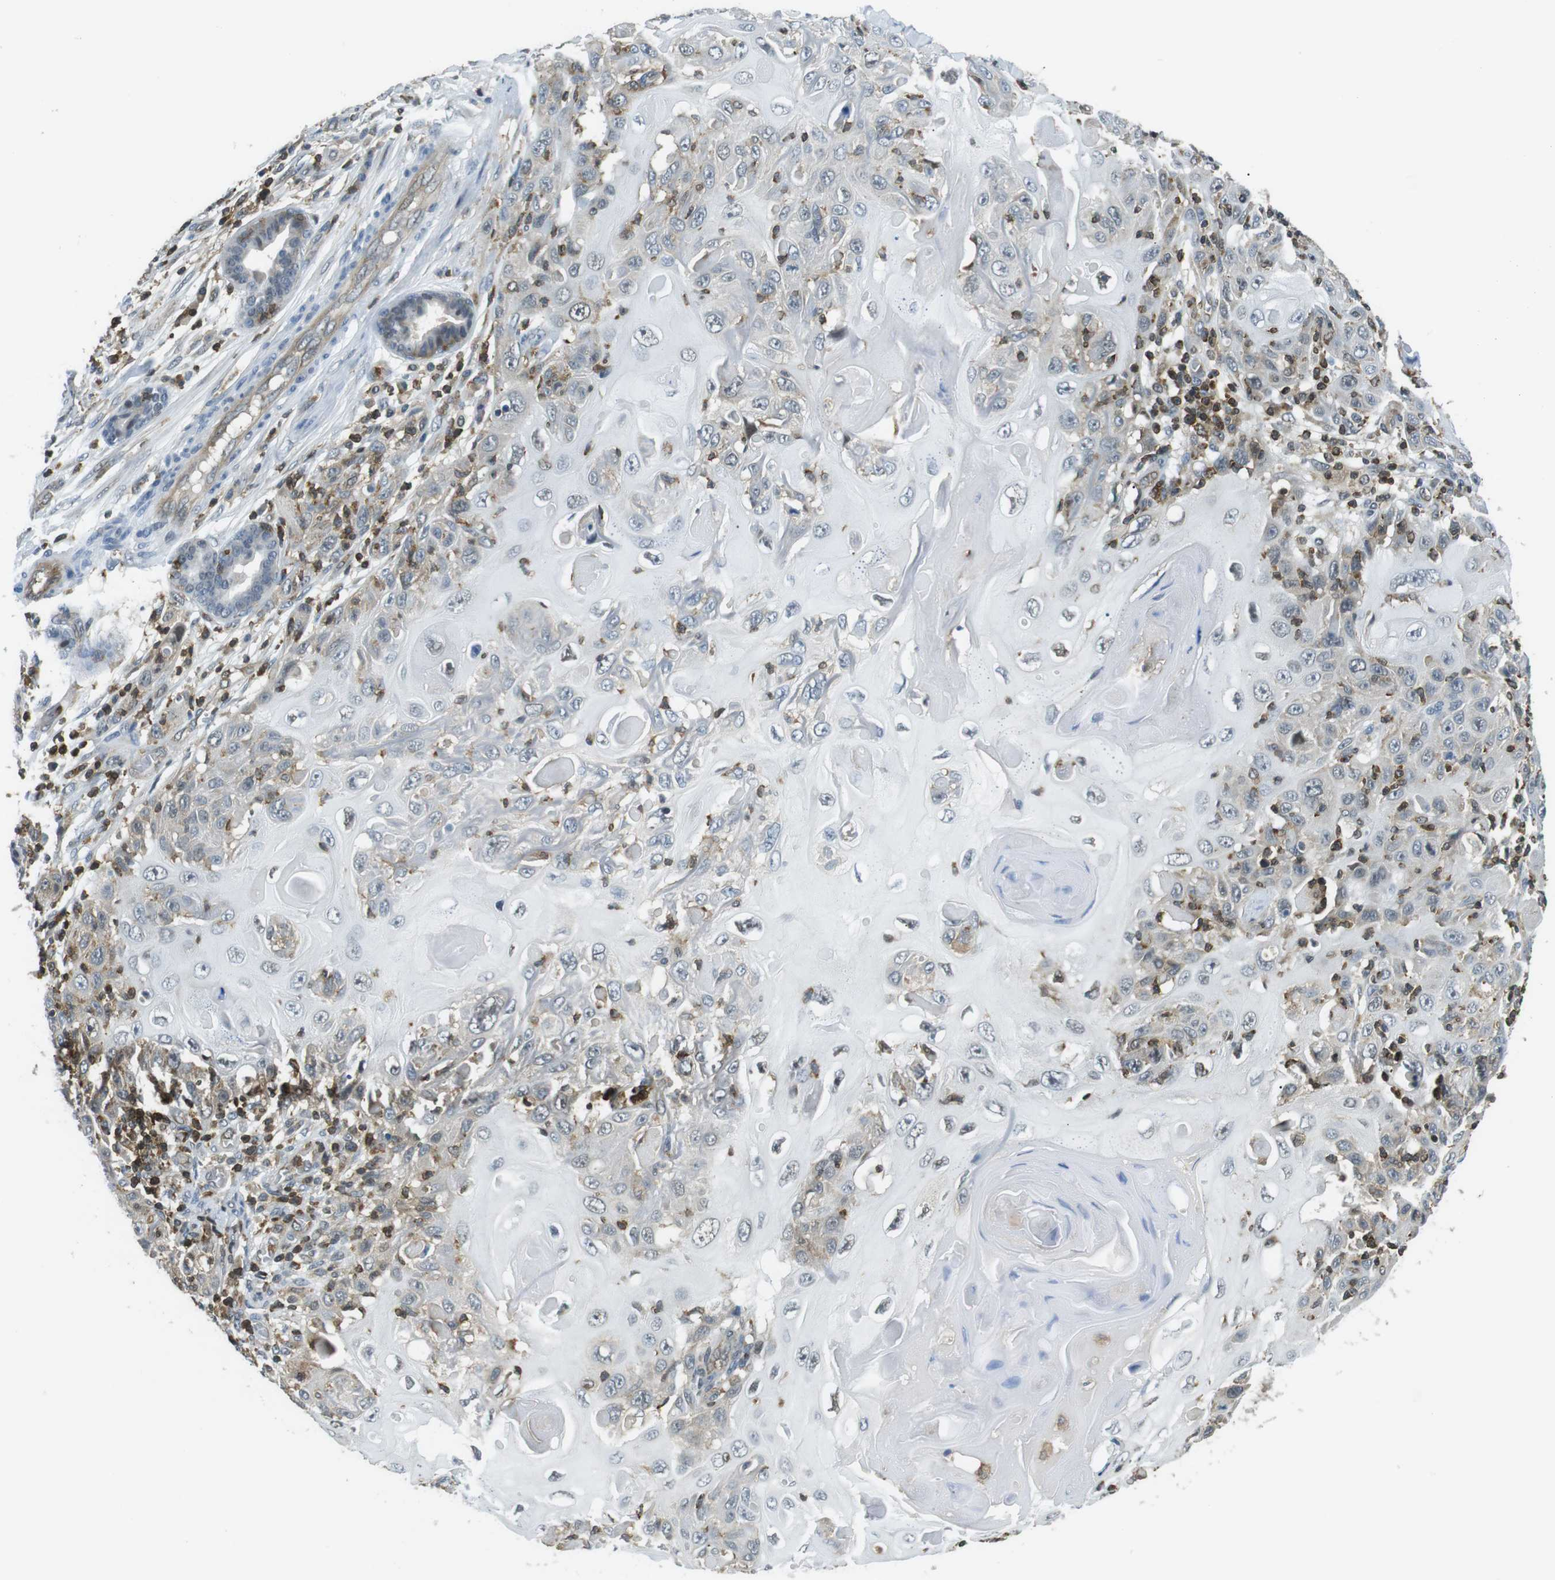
{"staining": {"intensity": "negative", "quantity": "none", "location": "none"}, "tissue": "skin cancer", "cell_type": "Tumor cells", "image_type": "cancer", "snomed": [{"axis": "morphology", "description": "Squamous cell carcinoma, NOS"}, {"axis": "topography", "description": "Skin"}], "caption": "DAB (3,3'-diaminobenzidine) immunohistochemical staining of skin squamous cell carcinoma exhibits no significant positivity in tumor cells.", "gene": "STK10", "patient": {"sex": "female", "age": 88}}